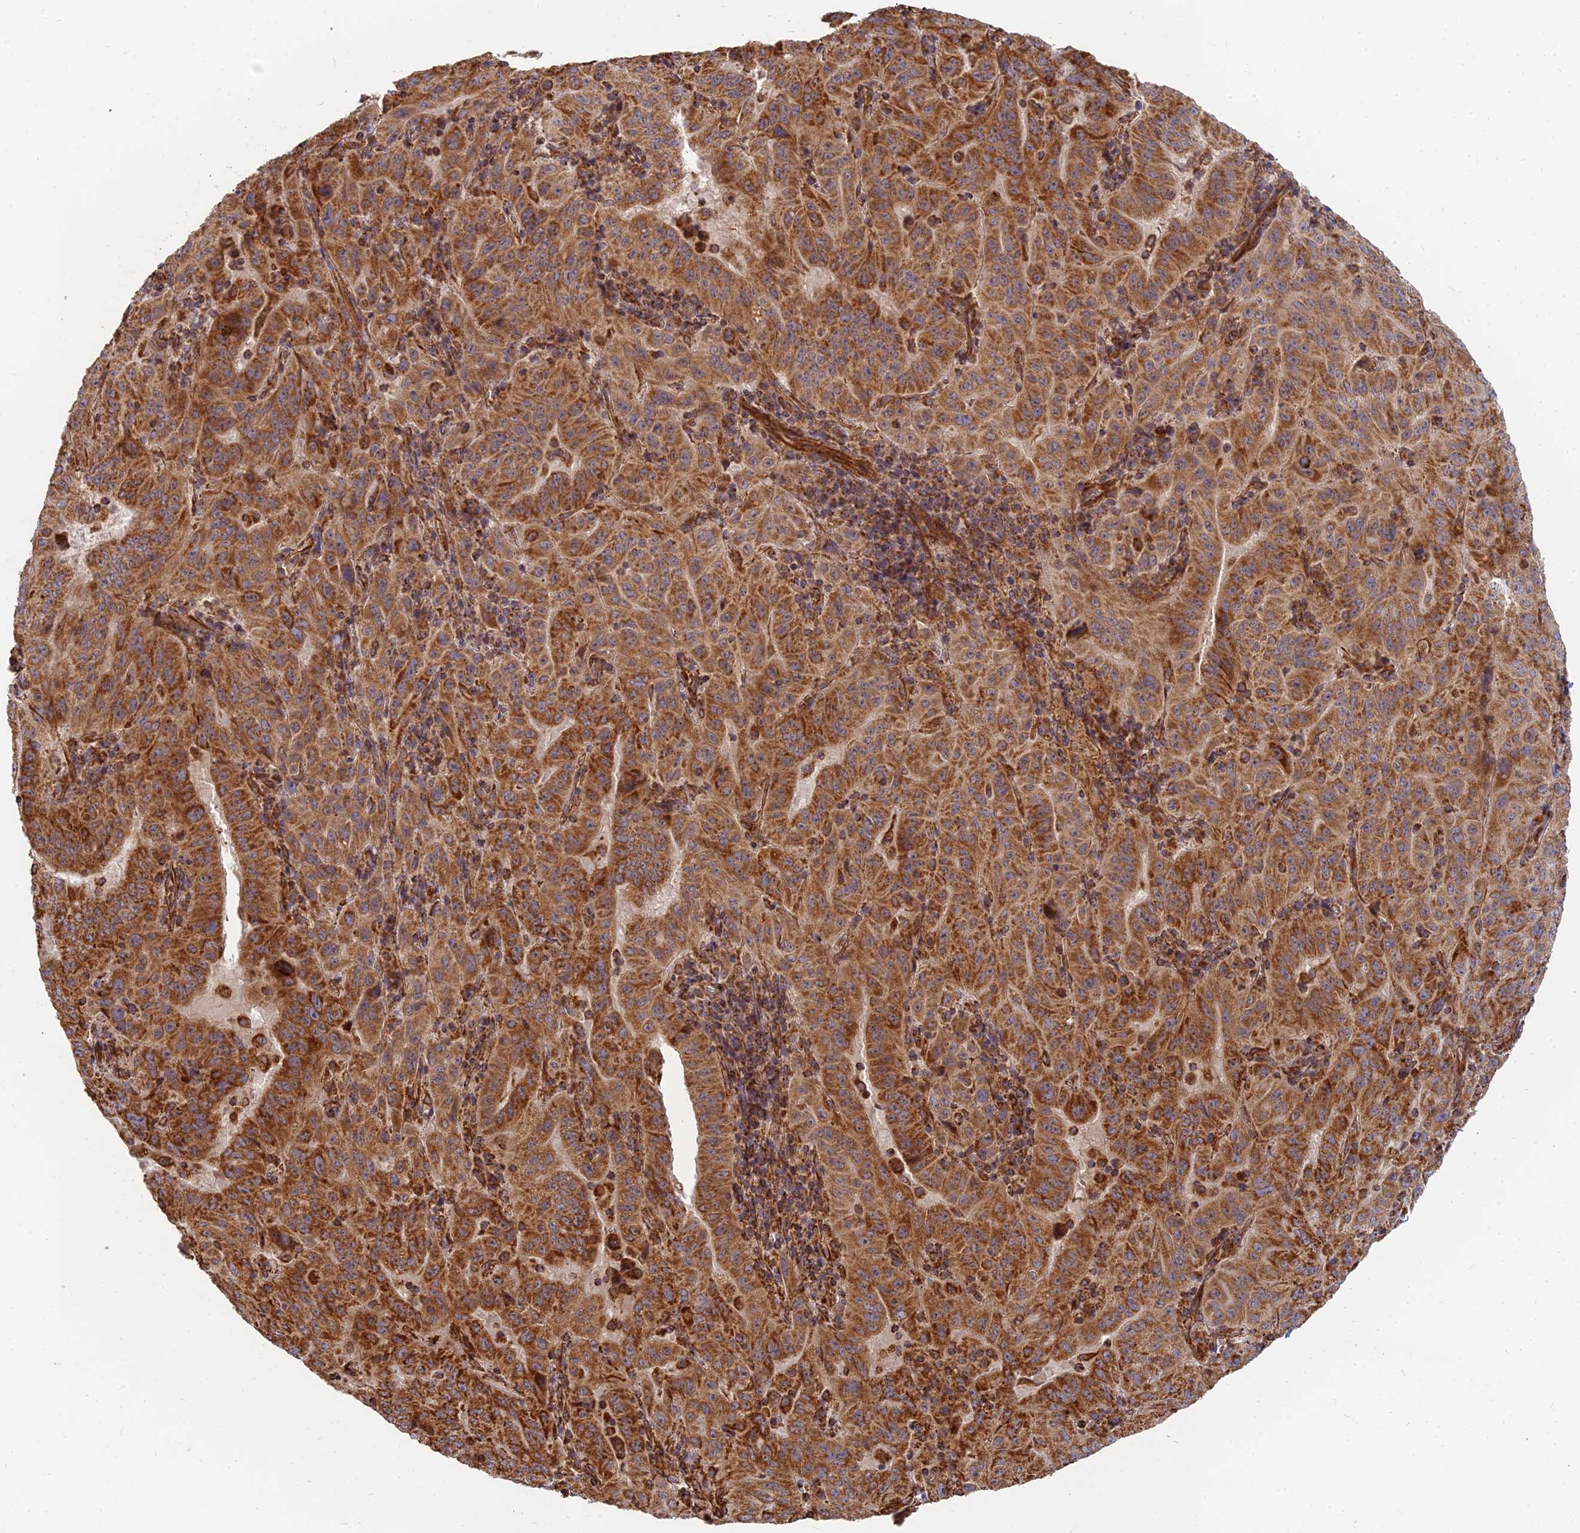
{"staining": {"intensity": "strong", "quantity": ">75%", "location": "cytoplasmic/membranous"}, "tissue": "pancreatic cancer", "cell_type": "Tumor cells", "image_type": "cancer", "snomed": [{"axis": "morphology", "description": "Adenocarcinoma, NOS"}, {"axis": "topography", "description": "Pancreas"}], "caption": "Protein staining reveals strong cytoplasmic/membranous staining in approximately >75% of tumor cells in adenocarcinoma (pancreatic).", "gene": "DSTYK", "patient": {"sex": "male", "age": 63}}